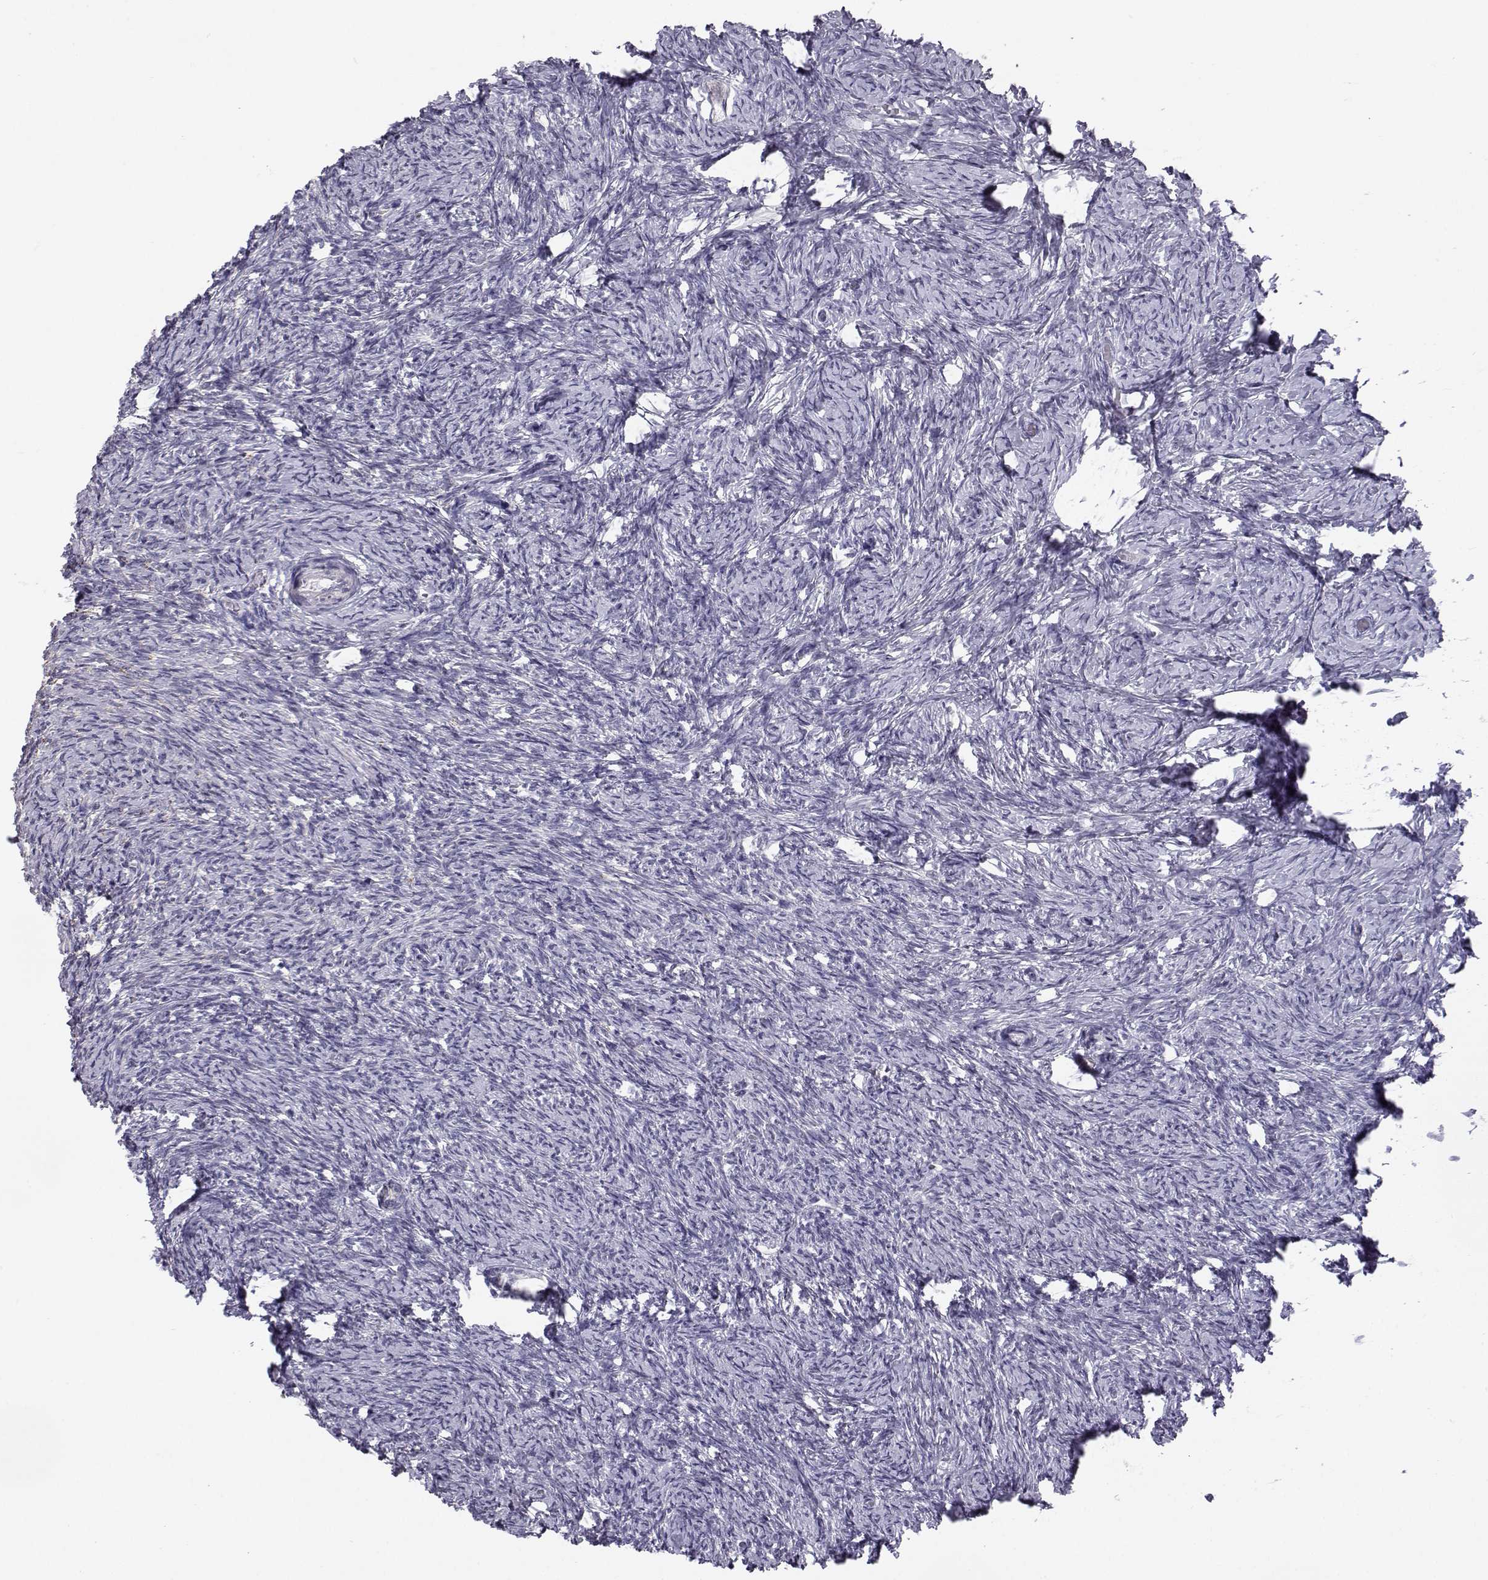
{"staining": {"intensity": "negative", "quantity": "none", "location": "none"}, "tissue": "ovary", "cell_type": "Ovarian stroma cells", "image_type": "normal", "snomed": [{"axis": "morphology", "description": "Normal tissue, NOS"}, {"axis": "topography", "description": "Ovary"}], "caption": "IHC of normal human ovary exhibits no positivity in ovarian stroma cells.", "gene": "KCNMB4", "patient": {"sex": "female", "age": 39}}